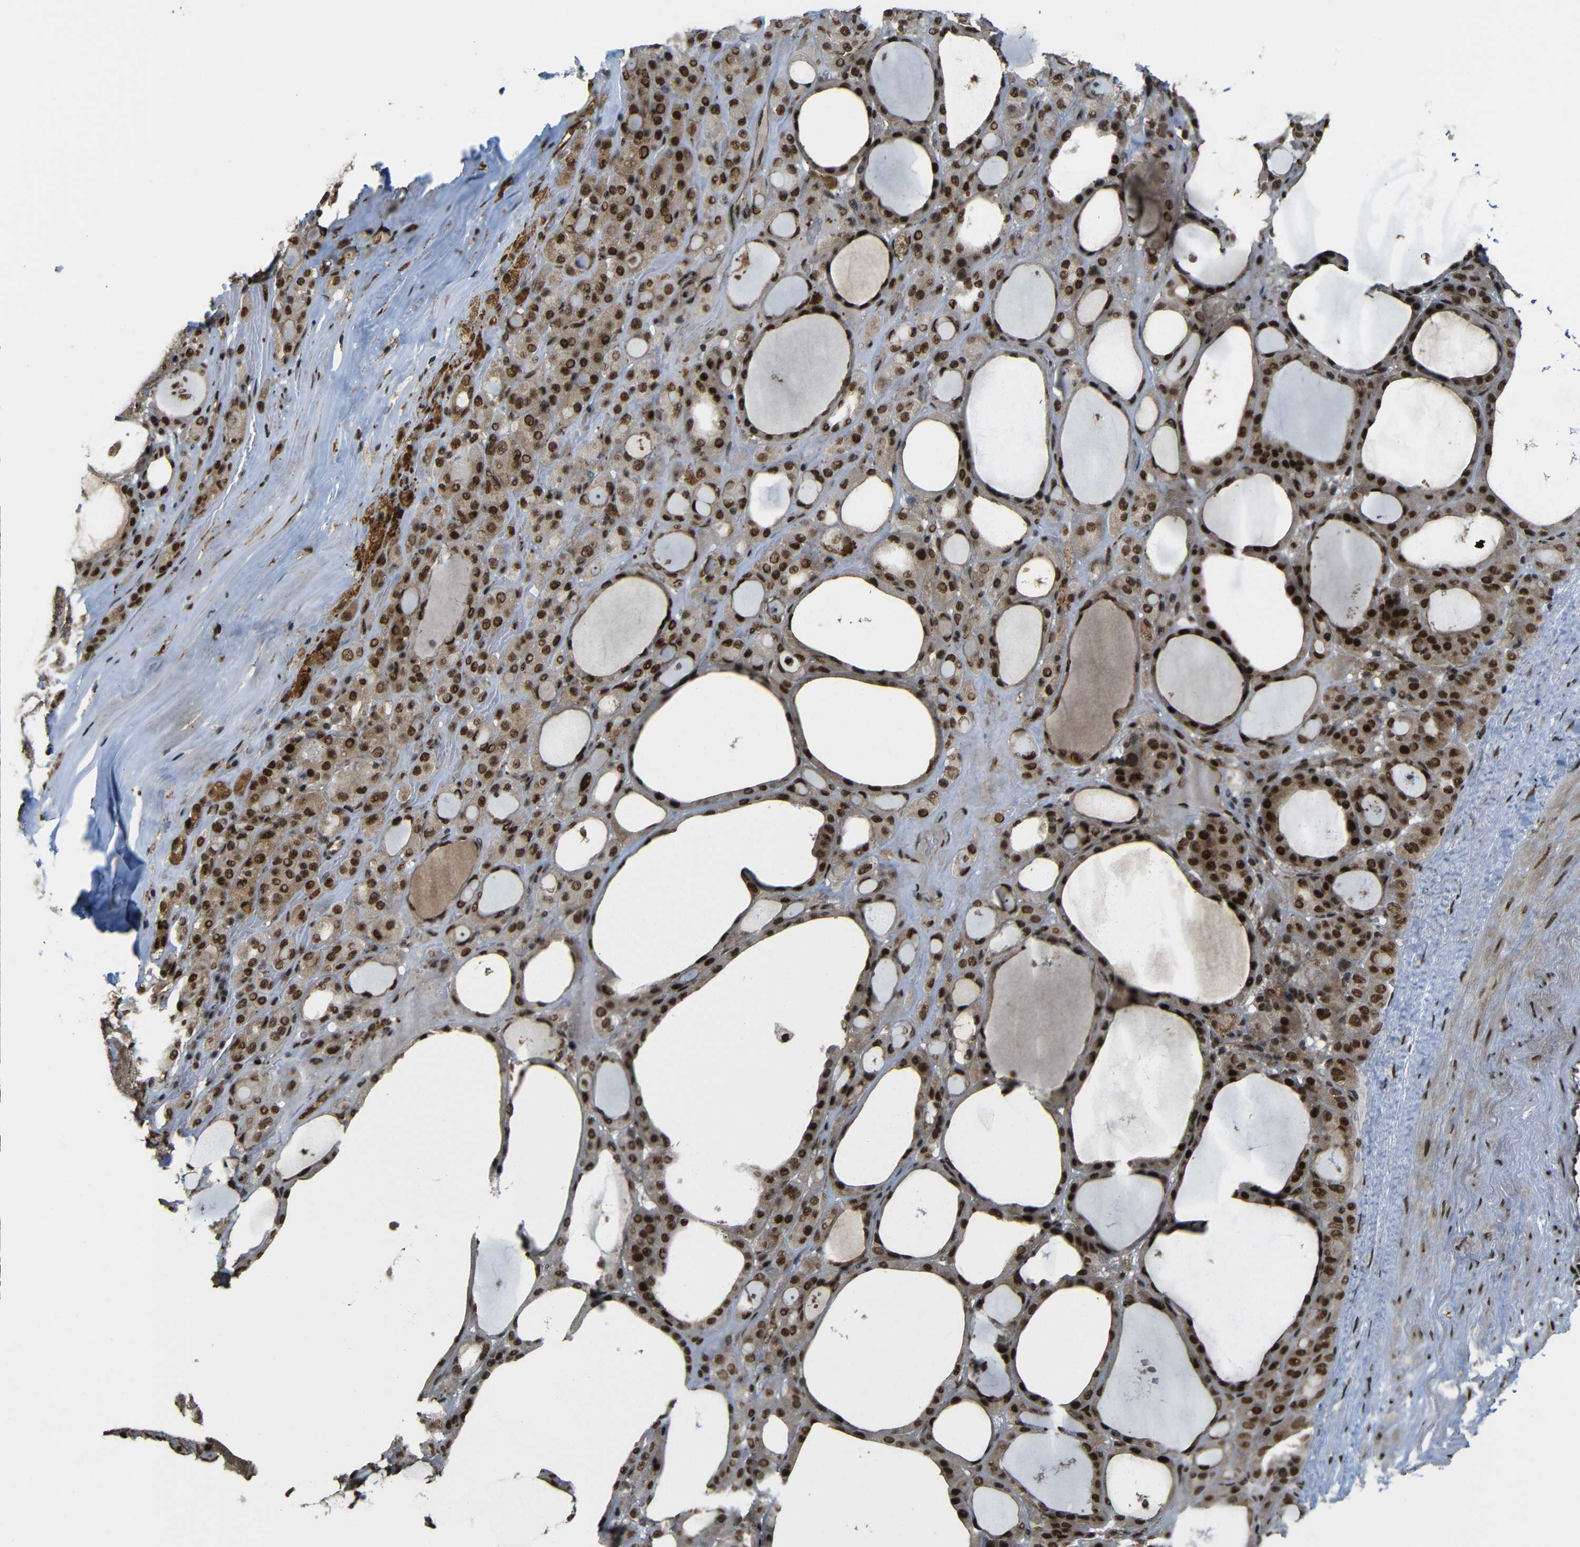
{"staining": {"intensity": "strong", "quantity": ">75%", "location": "cytoplasmic/membranous,nuclear"}, "tissue": "thyroid gland", "cell_type": "Glandular cells", "image_type": "normal", "snomed": [{"axis": "morphology", "description": "Normal tissue, NOS"}, {"axis": "morphology", "description": "Carcinoma, NOS"}, {"axis": "topography", "description": "Thyroid gland"}], "caption": "IHC of normal human thyroid gland displays high levels of strong cytoplasmic/membranous,nuclear expression in approximately >75% of glandular cells. The staining was performed using DAB to visualize the protein expression in brown, while the nuclei were stained in blue with hematoxylin (Magnification: 20x).", "gene": "TCF7L2", "patient": {"sex": "female", "age": 86}}